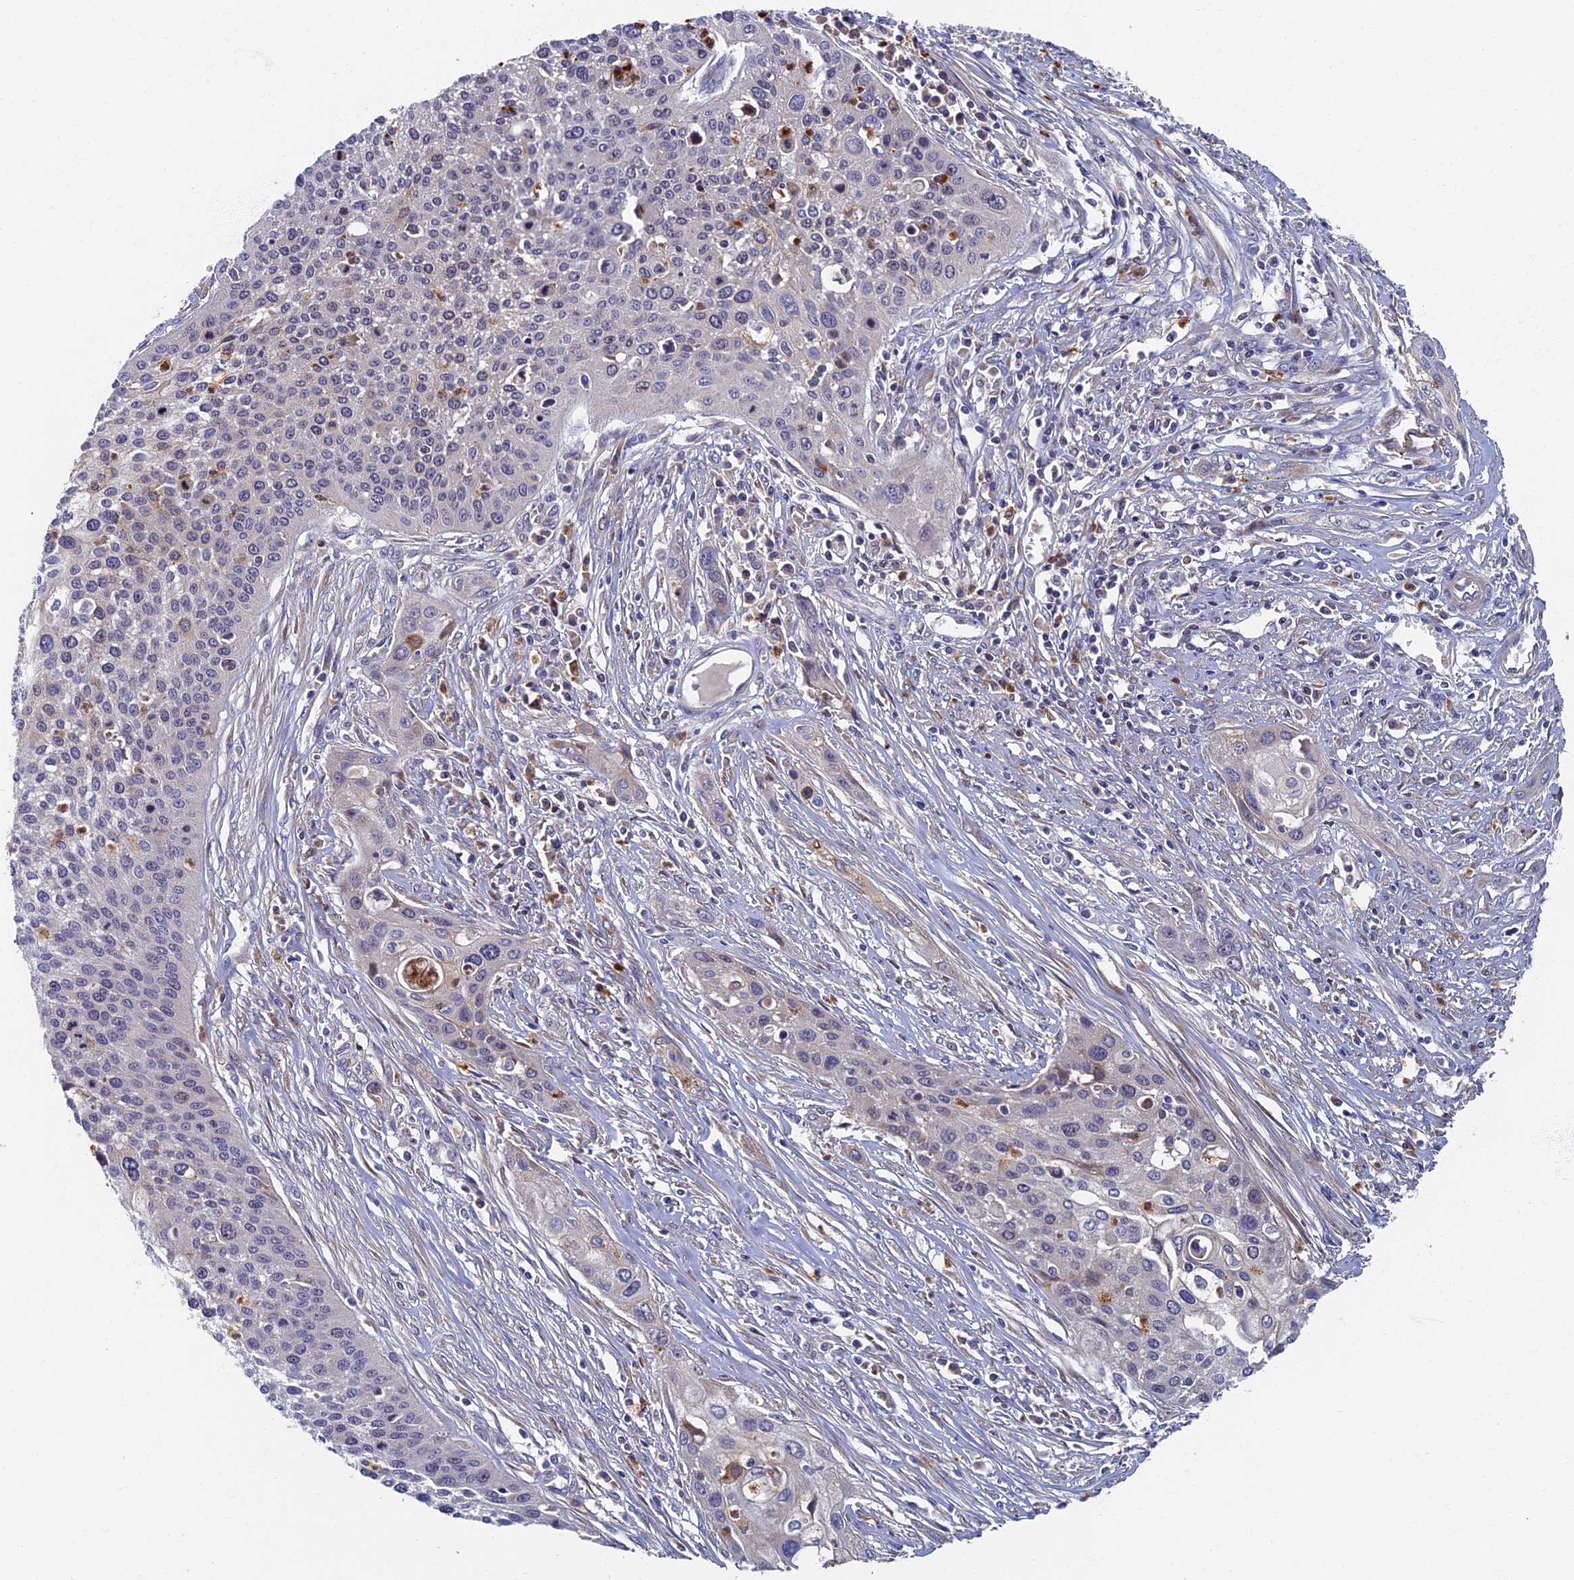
{"staining": {"intensity": "moderate", "quantity": "<25%", "location": "cytoplasmic/membranous"}, "tissue": "cervical cancer", "cell_type": "Tumor cells", "image_type": "cancer", "snomed": [{"axis": "morphology", "description": "Squamous cell carcinoma, NOS"}, {"axis": "topography", "description": "Cervix"}], "caption": "The micrograph shows a brown stain indicating the presence of a protein in the cytoplasmic/membranous of tumor cells in squamous cell carcinoma (cervical). Nuclei are stained in blue.", "gene": "TNK2", "patient": {"sex": "female", "age": 34}}